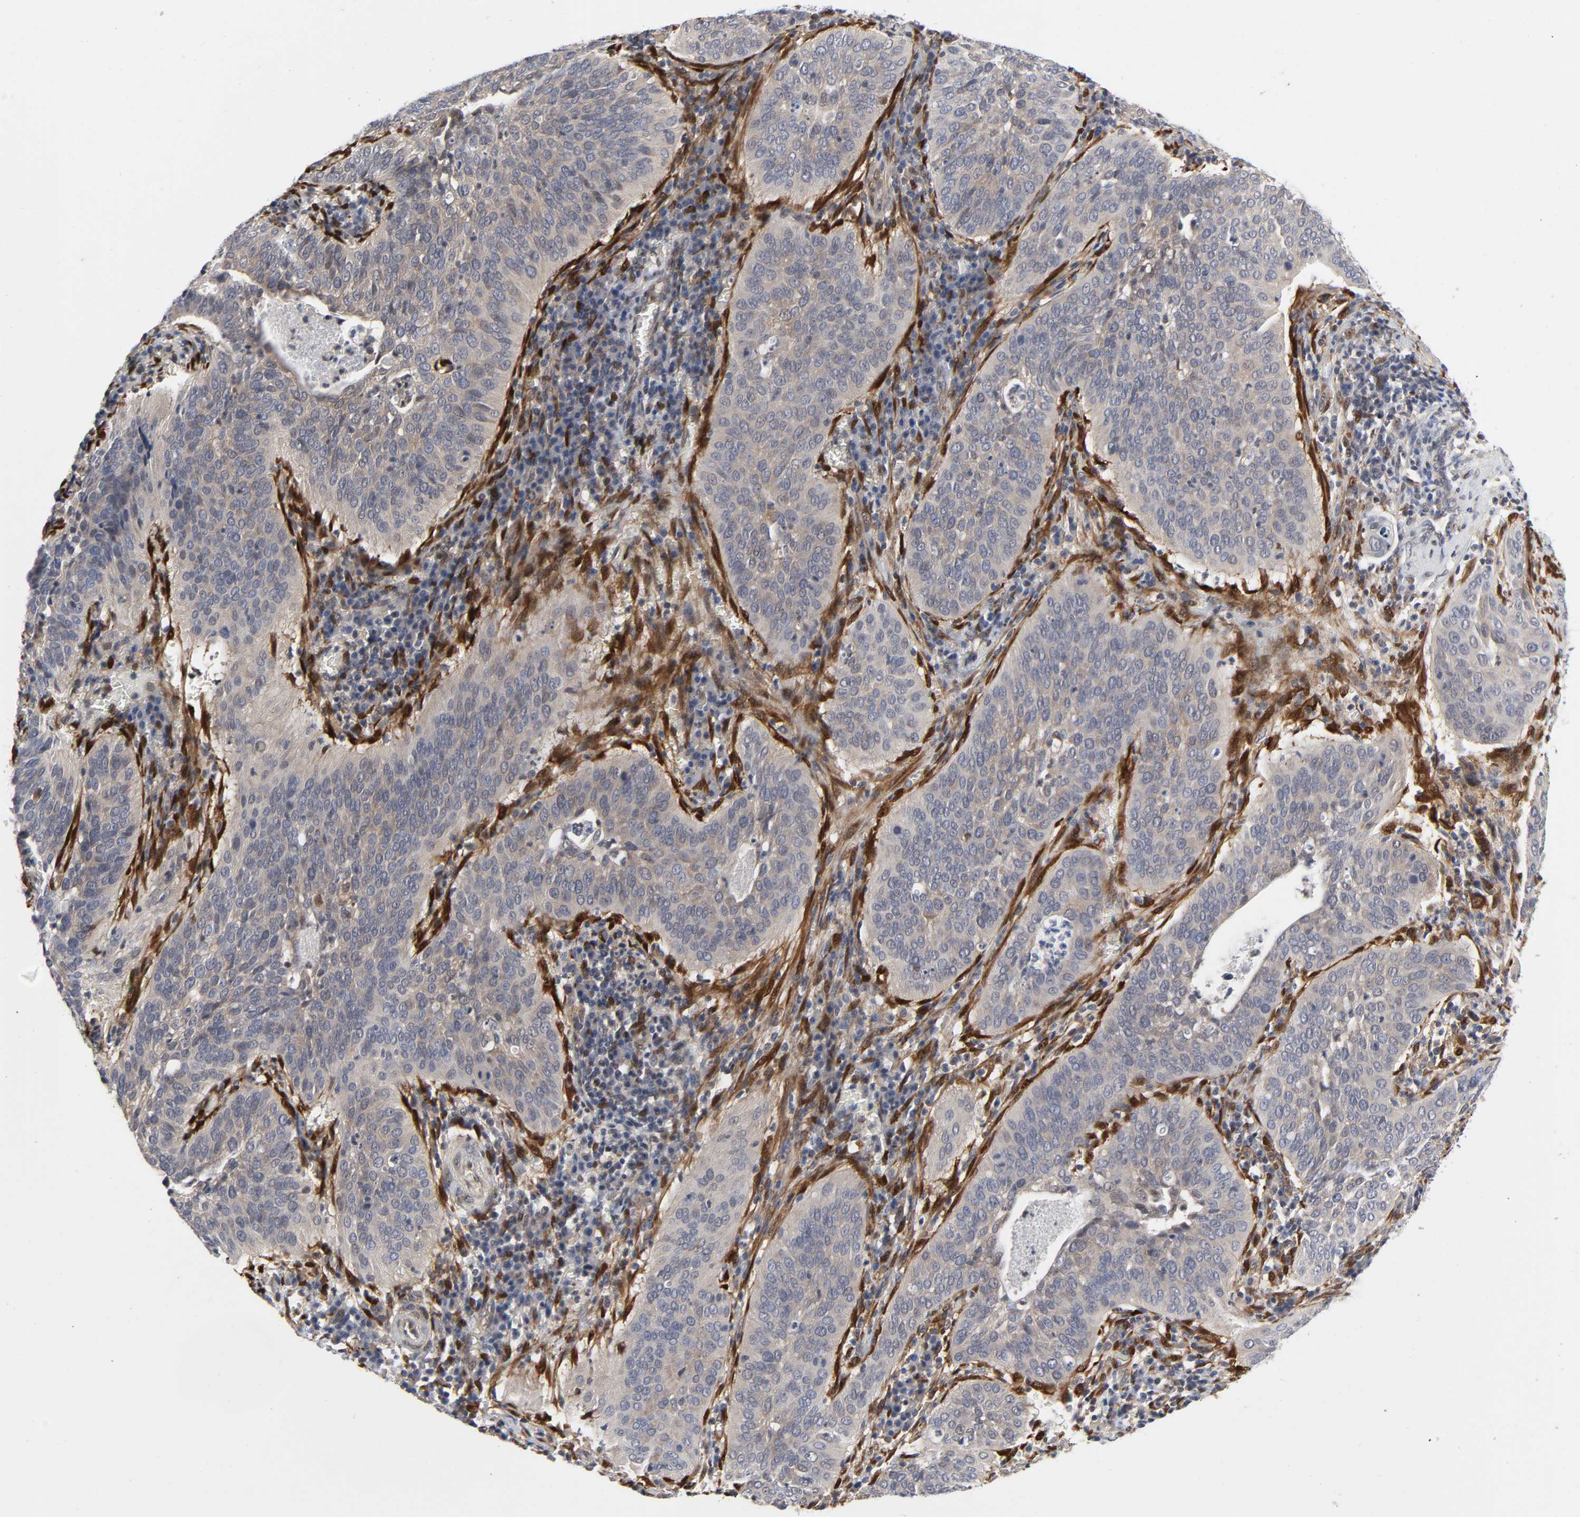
{"staining": {"intensity": "weak", "quantity": ">75%", "location": "cytoplasmic/membranous"}, "tissue": "cervical cancer", "cell_type": "Tumor cells", "image_type": "cancer", "snomed": [{"axis": "morphology", "description": "Squamous cell carcinoma, NOS"}, {"axis": "topography", "description": "Cervix"}], "caption": "A photomicrograph of human squamous cell carcinoma (cervical) stained for a protein exhibits weak cytoplasmic/membranous brown staining in tumor cells.", "gene": "PTEN", "patient": {"sex": "female", "age": 39}}